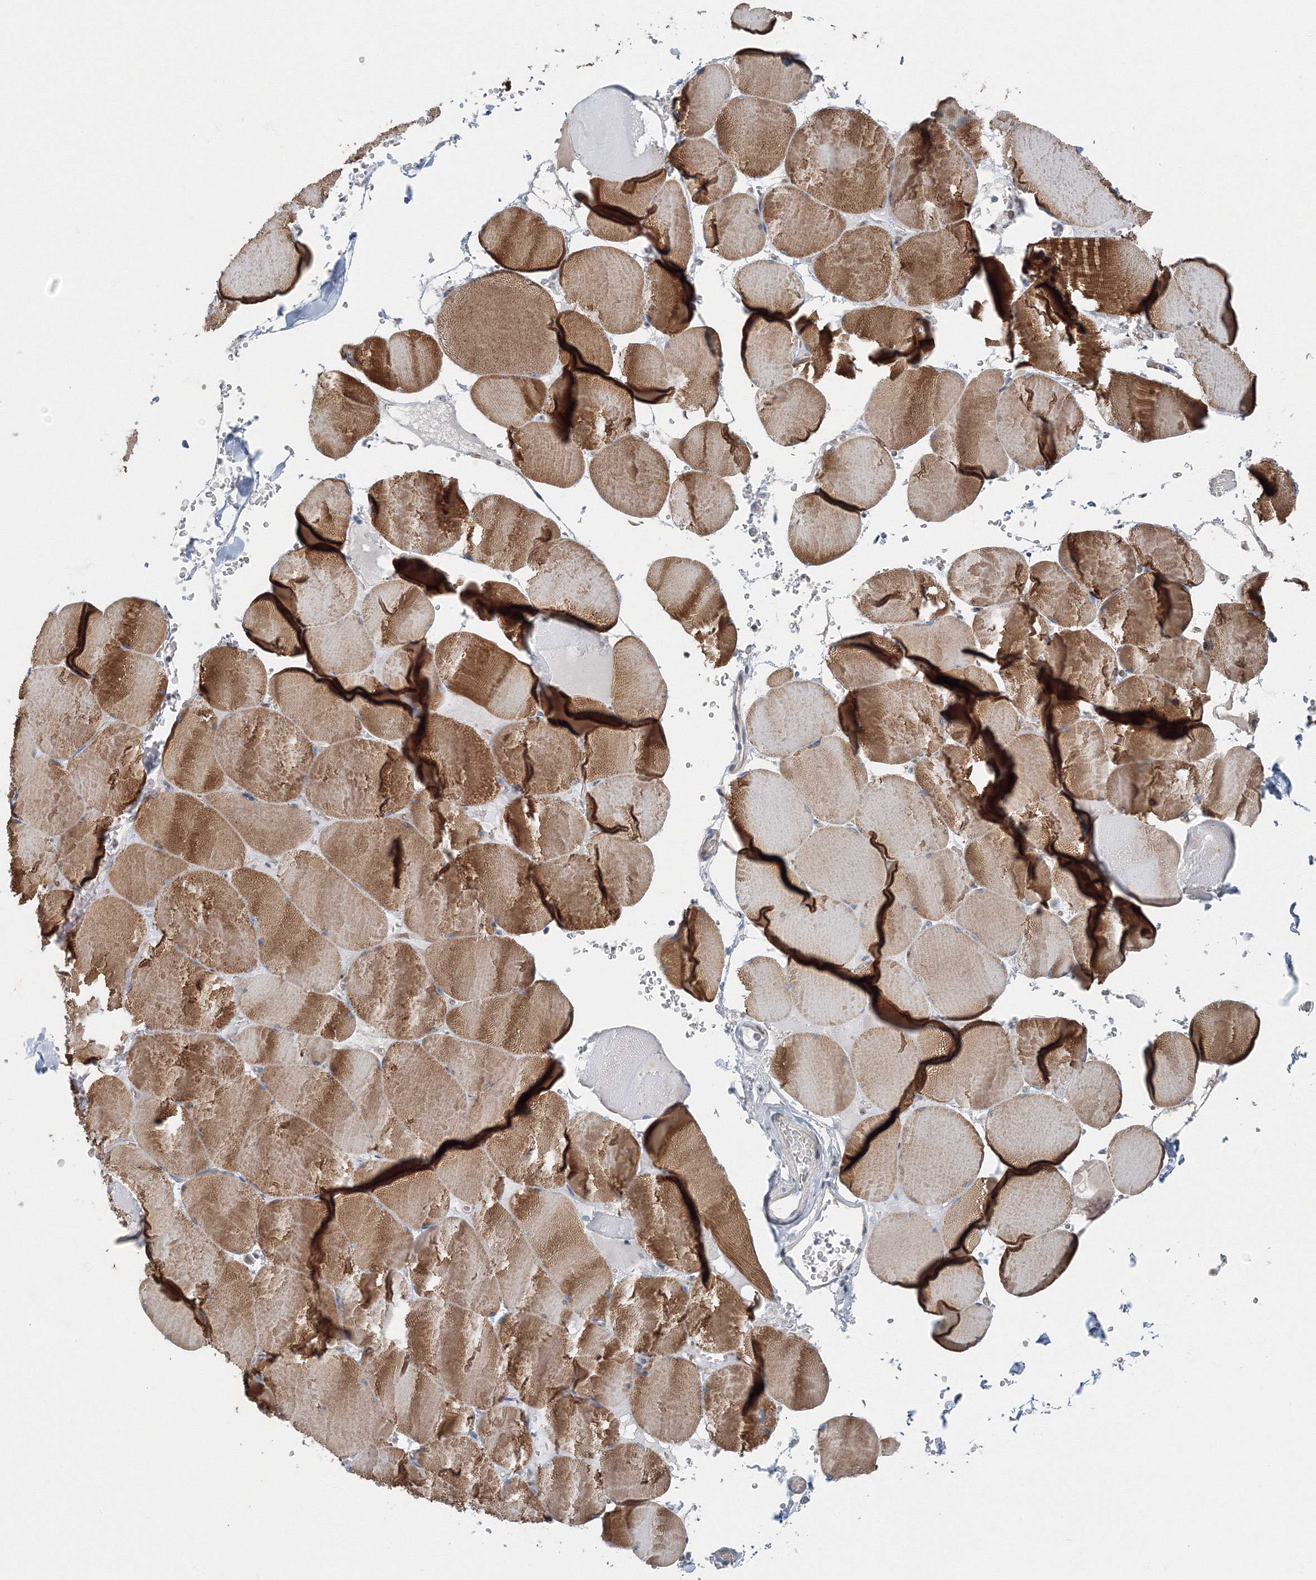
{"staining": {"intensity": "moderate", "quantity": ">75%", "location": "cytoplasmic/membranous"}, "tissue": "skeletal muscle", "cell_type": "Myocytes", "image_type": "normal", "snomed": [{"axis": "morphology", "description": "Normal tissue, NOS"}, {"axis": "topography", "description": "Skeletal muscle"}, {"axis": "topography", "description": "Head-Neck"}], "caption": "IHC of benign skeletal muscle reveals medium levels of moderate cytoplasmic/membranous staining in approximately >75% of myocytes.", "gene": "AASDH", "patient": {"sex": "male", "age": 66}}